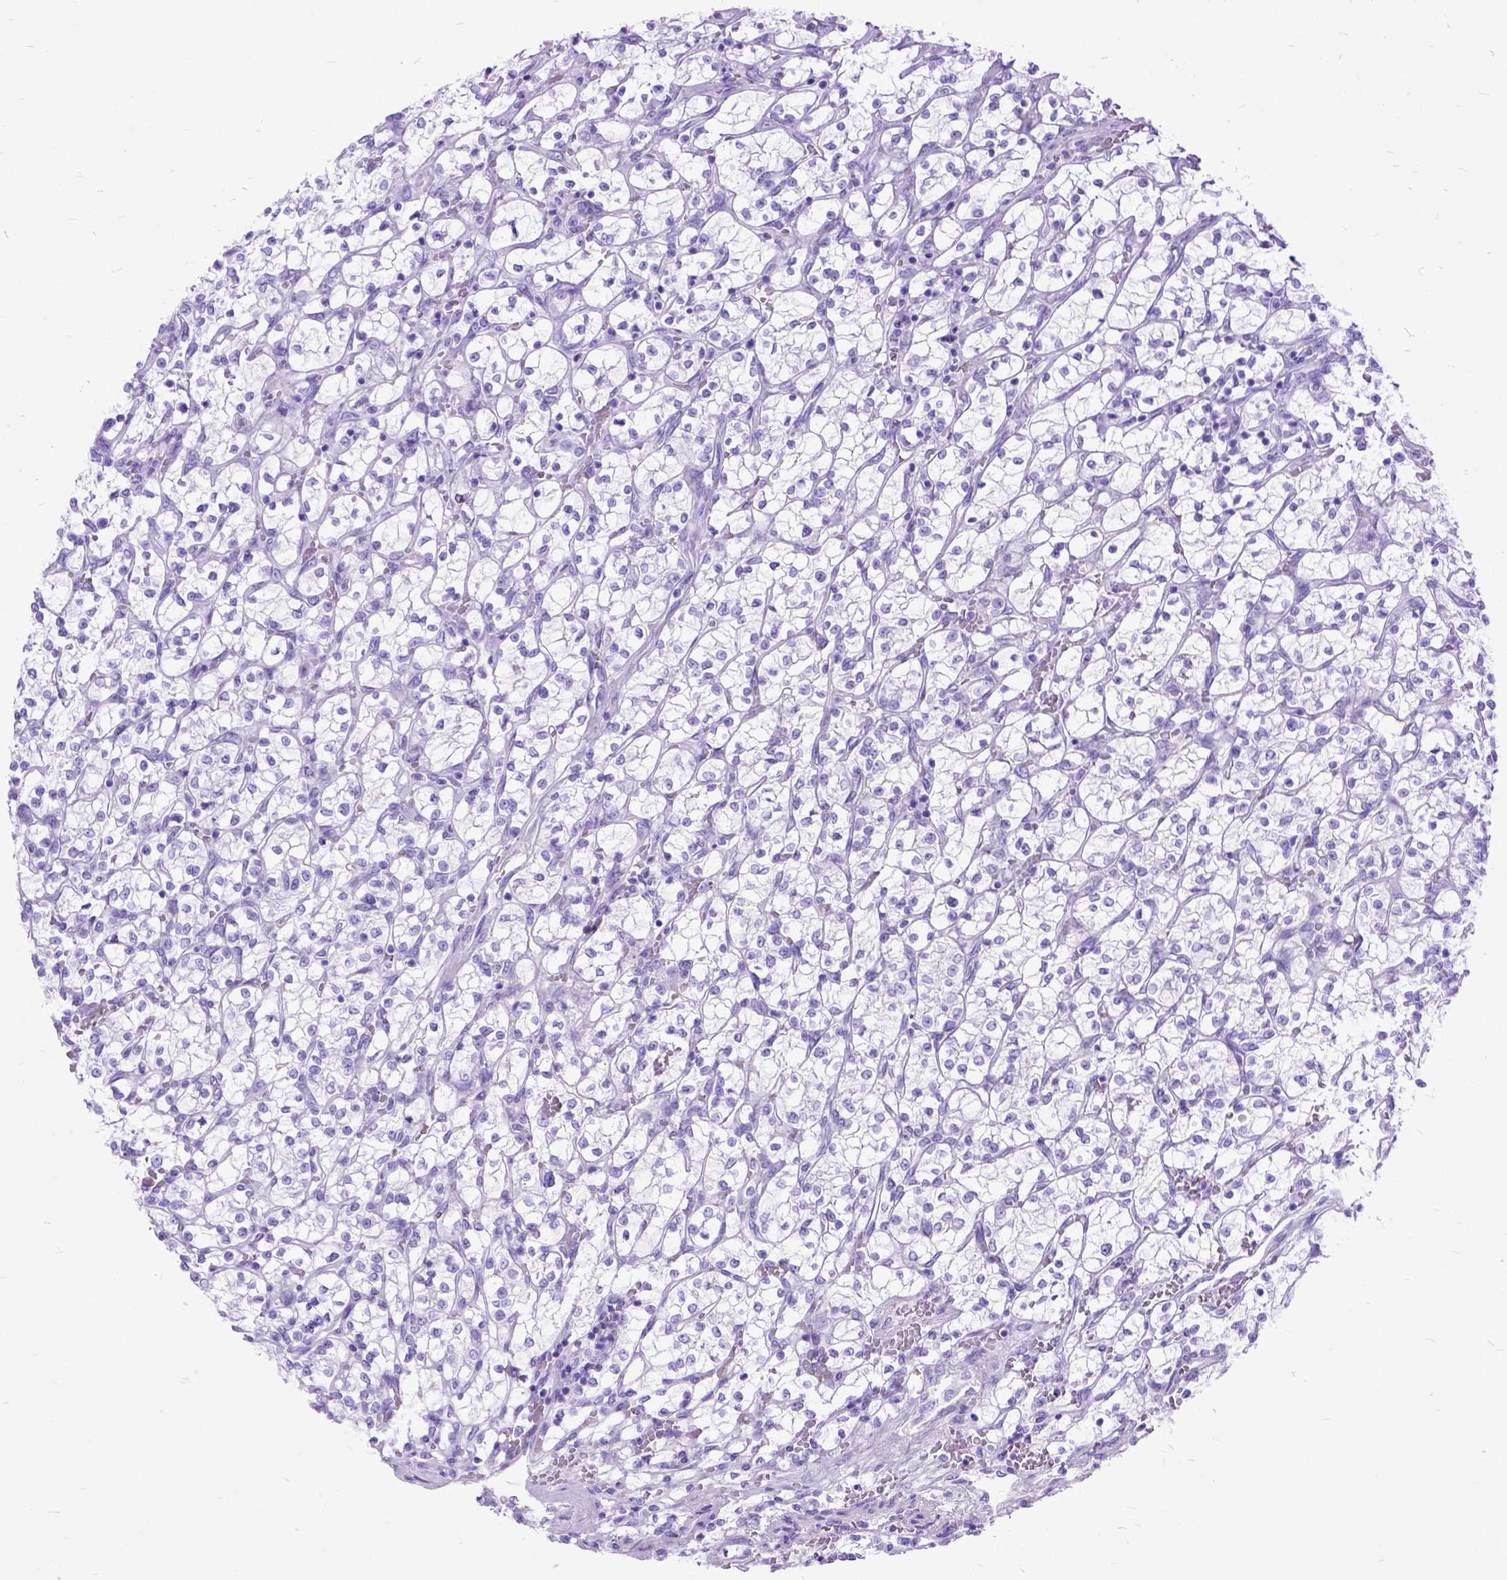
{"staining": {"intensity": "negative", "quantity": "none", "location": "none"}, "tissue": "renal cancer", "cell_type": "Tumor cells", "image_type": "cancer", "snomed": [{"axis": "morphology", "description": "Adenocarcinoma, NOS"}, {"axis": "topography", "description": "Kidney"}], "caption": "Immunohistochemical staining of renal adenocarcinoma shows no significant expression in tumor cells. Nuclei are stained in blue.", "gene": "ARL9", "patient": {"sex": "female", "age": 64}}